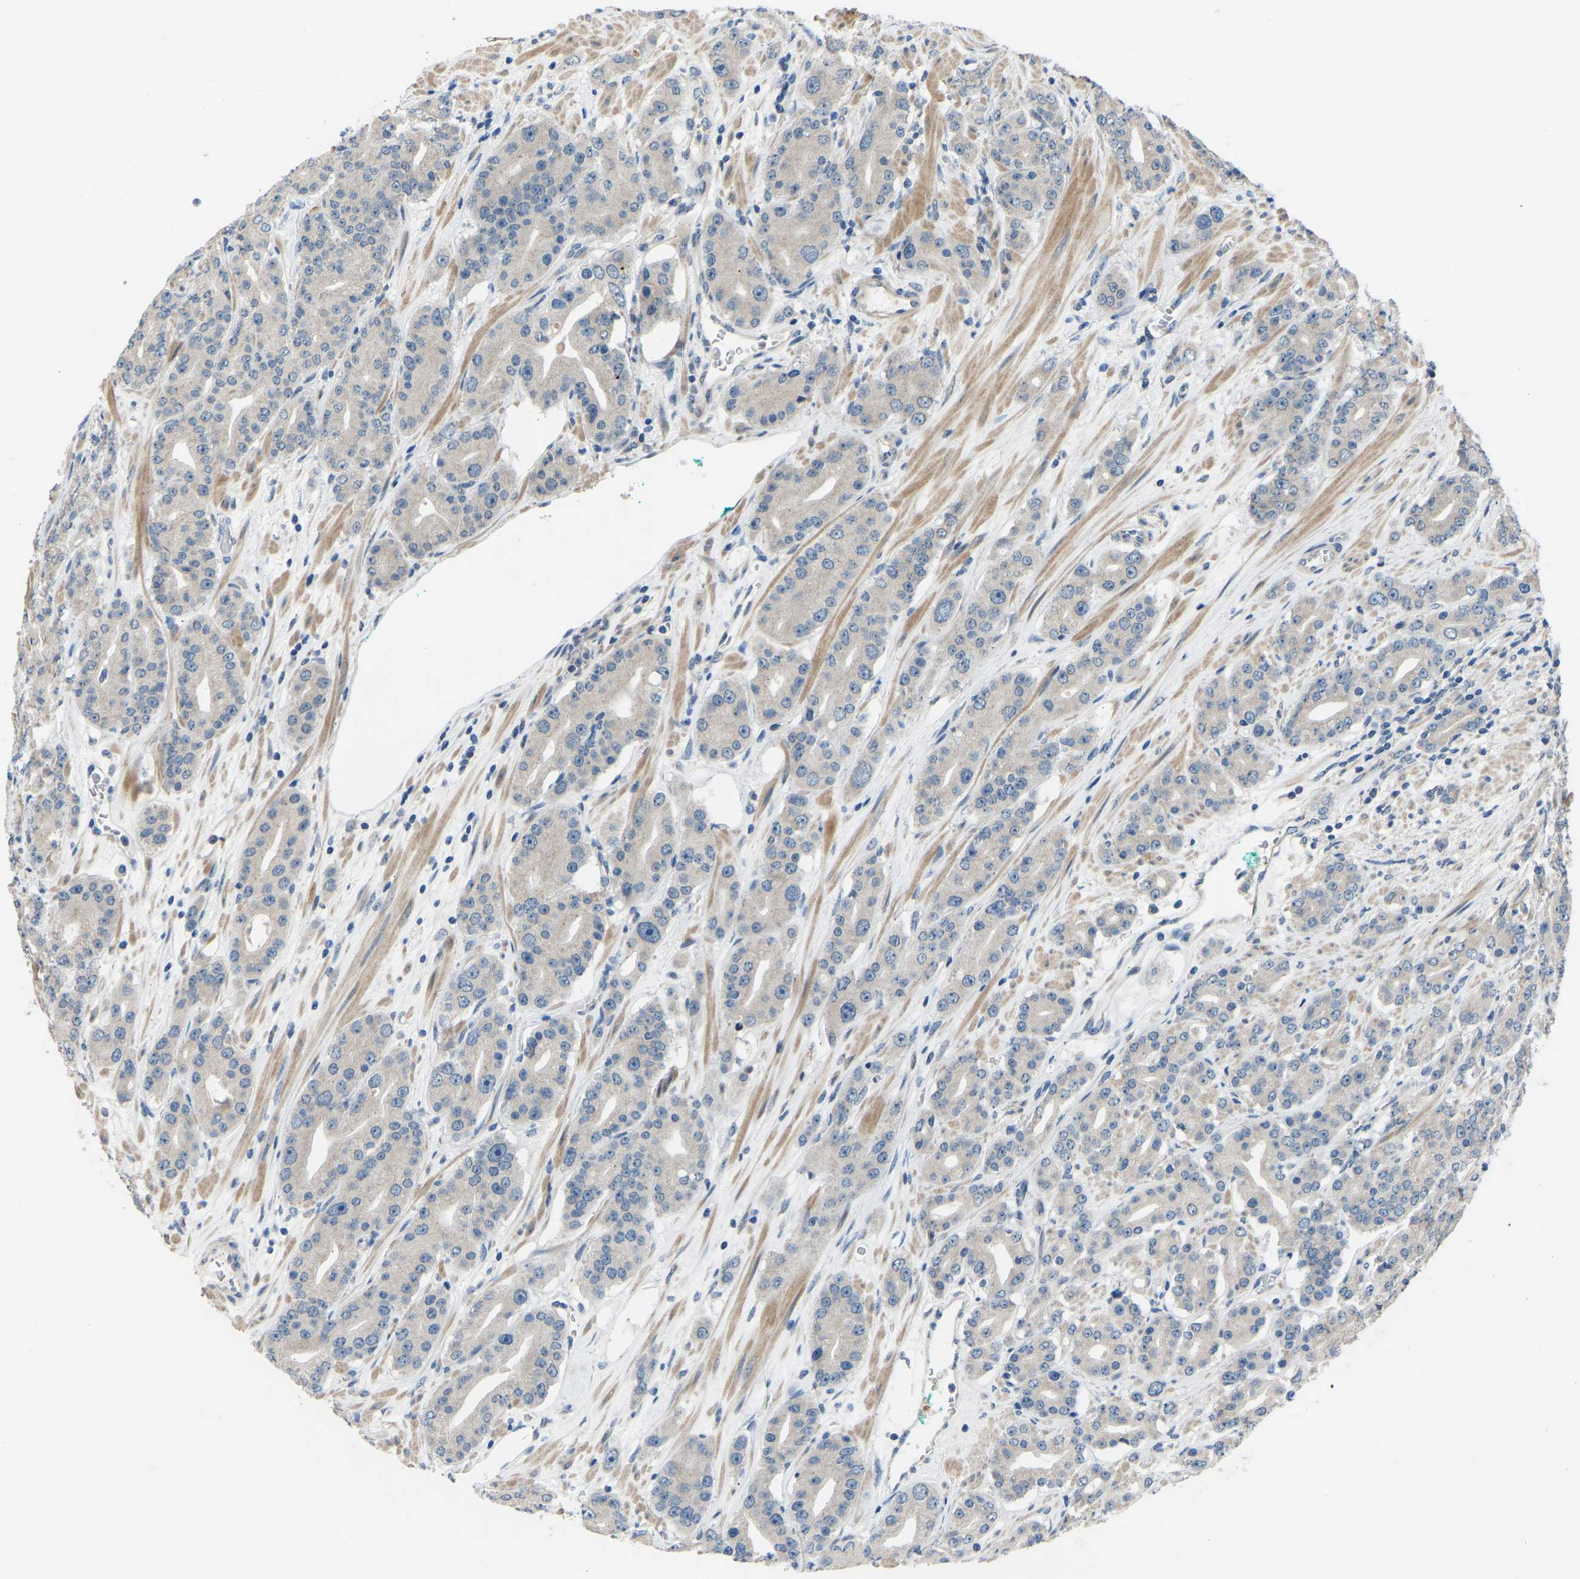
{"staining": {"intensity": "negative", "quantity": "none", "location": "none"}, "tissue": "prostate cancer", "cell_type": "Tumor cells", "image_type": "cancer", "snomed": [{"axis": "morphology", "description": "Adenocarcinoma, High grade"}, {"axis": "topography", "description": "Prostate"}], "caption": "Tumor cells show no significant protein positivity in adenocarcinoma (high-grade) (prostate). The staining was performed using DAB to visualize the protein expression in brown, while the nuclei were stained in blue with hematoxylin (Magnification: 20x).", "gene": "CDK2AP1", "patient": {"sex": "male", "age": 71}}